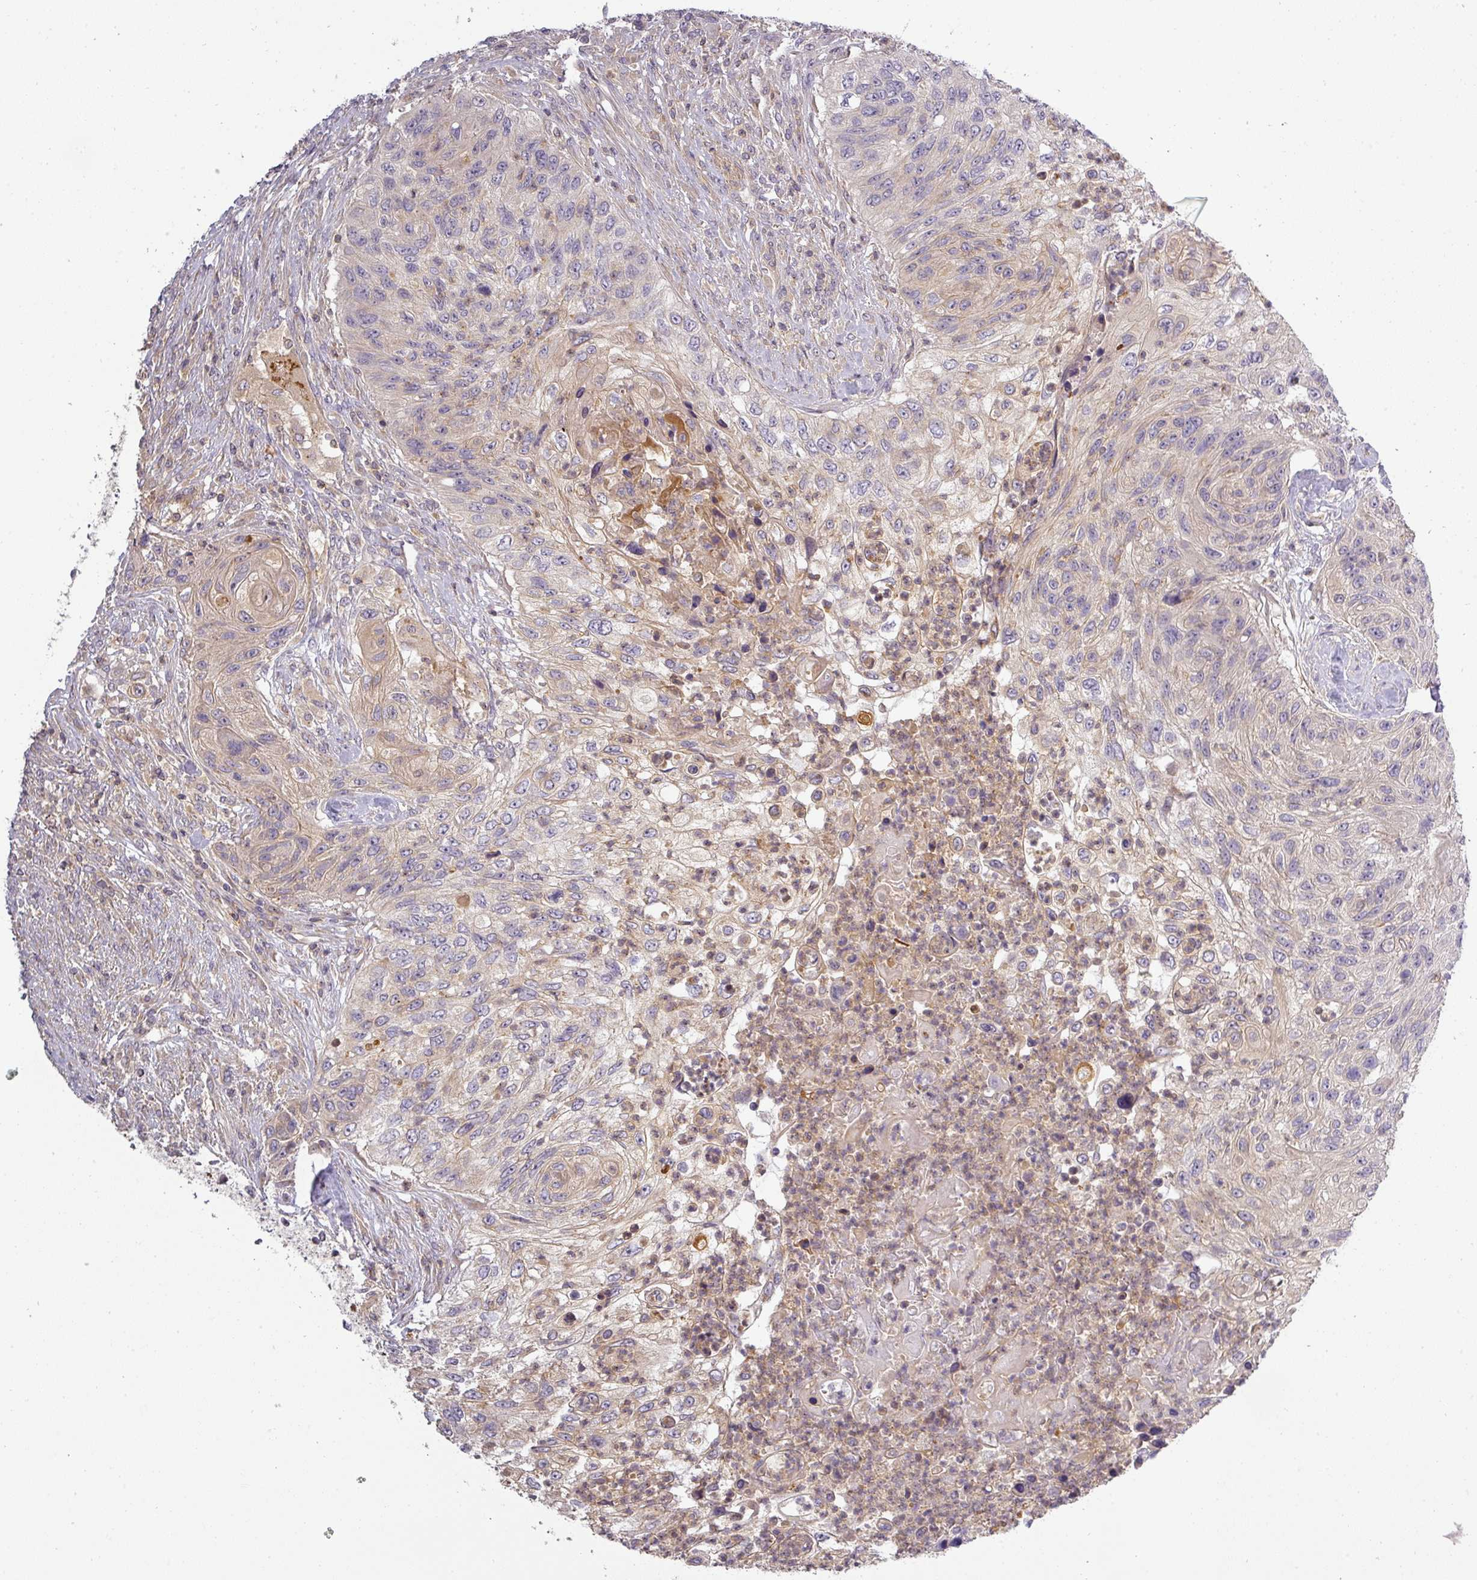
{"staining": {"intensity": "weak", "quantity": "<25%", "location": "cytoplasmic/membranous"}, "tissue": "urothelial cancer", "cell_type": "Tumor cells", "image_type": "cancer", "snomed": [{"axis": "morphology", "description": "Urothelial carcinoma, High grade"}, {"axis": "topography", "description": "Urinary bladder"}], "caption": "This is a histopathology image of IHC staining of urothelial carcinoma (high-grade), which shows no staining in tumor cells.", "gene": "NIN", "patient": {"sex": "female", "age": 60}}